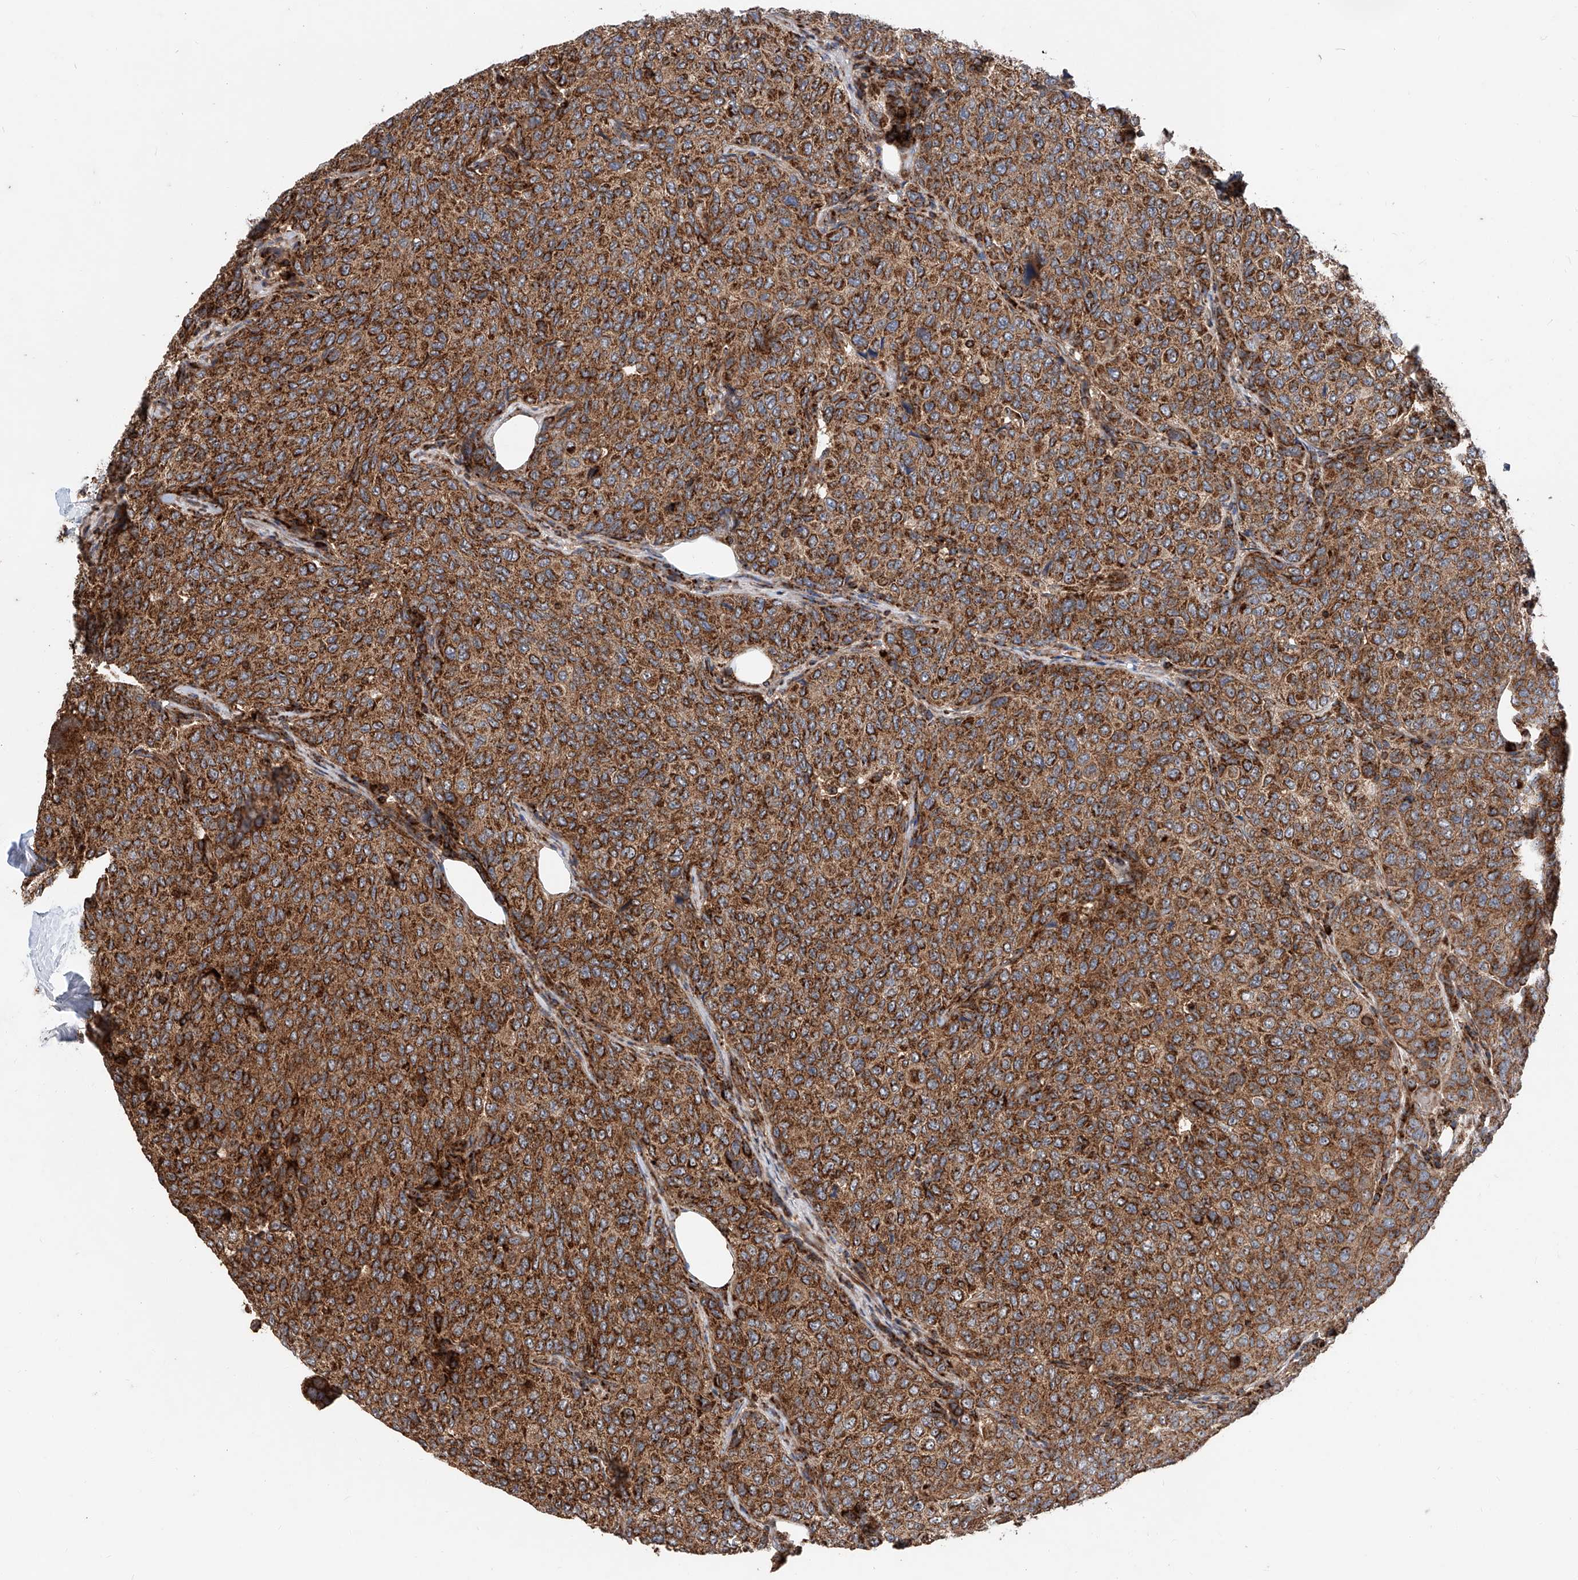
{"staining": {"intensity": "strong", "quantity": ">75%", "location": "cytoplasmic/membranous"}, "tissue": "breast cancer", "cell_type": "Tumor cells", "image_type": "cancer", "snomed": [{"axis": "morphology", "description": "Duct carcinoma"}, {"axis": "topography", "description": "Breast"}], "caption": "Human intraductal carcinoma (breast) stained for a protein (brown) reveals strong cytoplasmic/membranous positive expression in about >75% of tumor cells.", "gene": "PISD", "patient": {"sex": "female", "age": 55}}